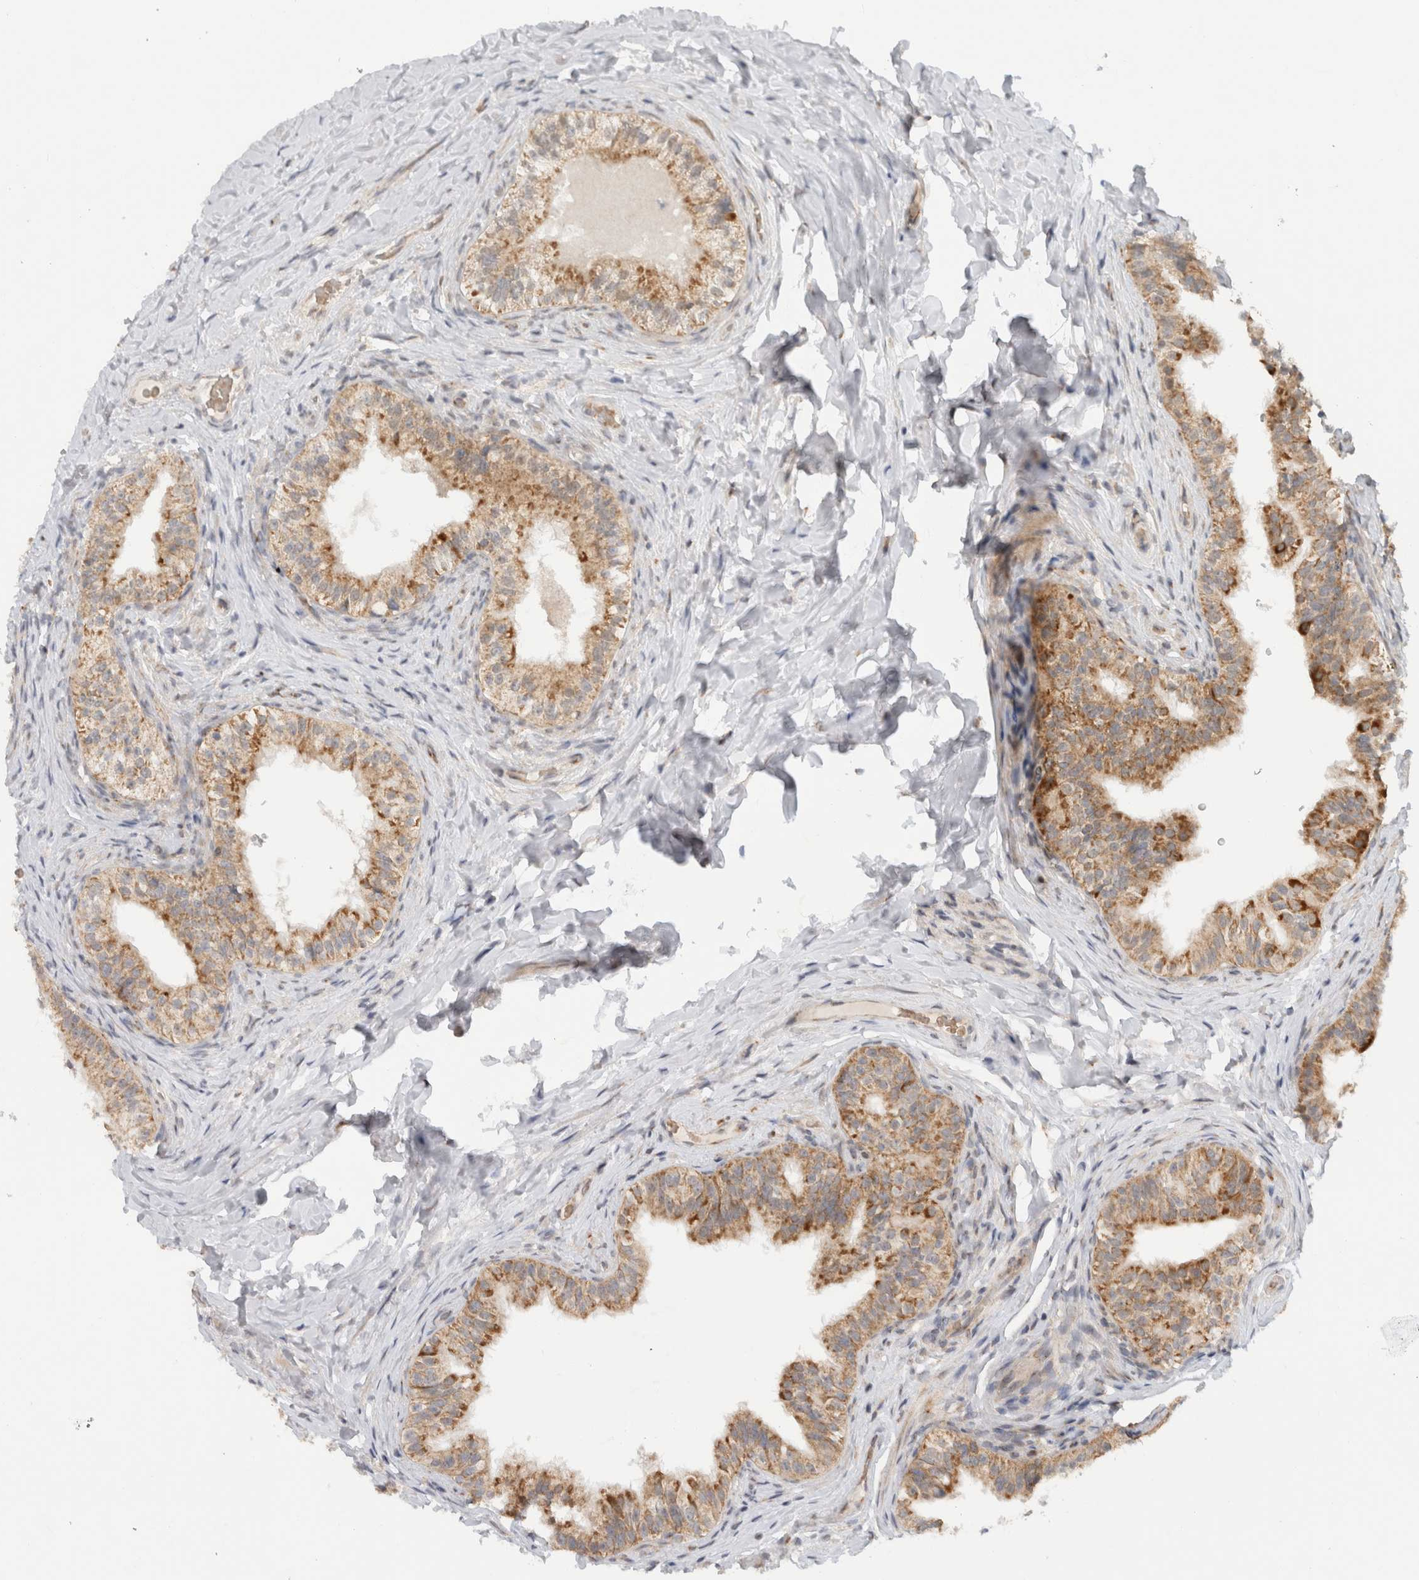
{"staining": {"intensity": "moderate", "quantity": "25%-75%", "location": "cytoplasmic/membranous"}, "tissue": "epididymis", "cell_type": "Glandular cells", "image_type": "normal", "snomed": [{"axis": "morphology", "description": "Normal tissue, NOS"}, {"axis": "topography", "description": "Epididymis"}], "caption": "Epididymis stained with a brown dye shows moderate cytoplasmic/membranous positive positivity in about 25%-75% of glandular cells.", "gene": "CMC2", "patient": {"sex": "male", "age": 49}}